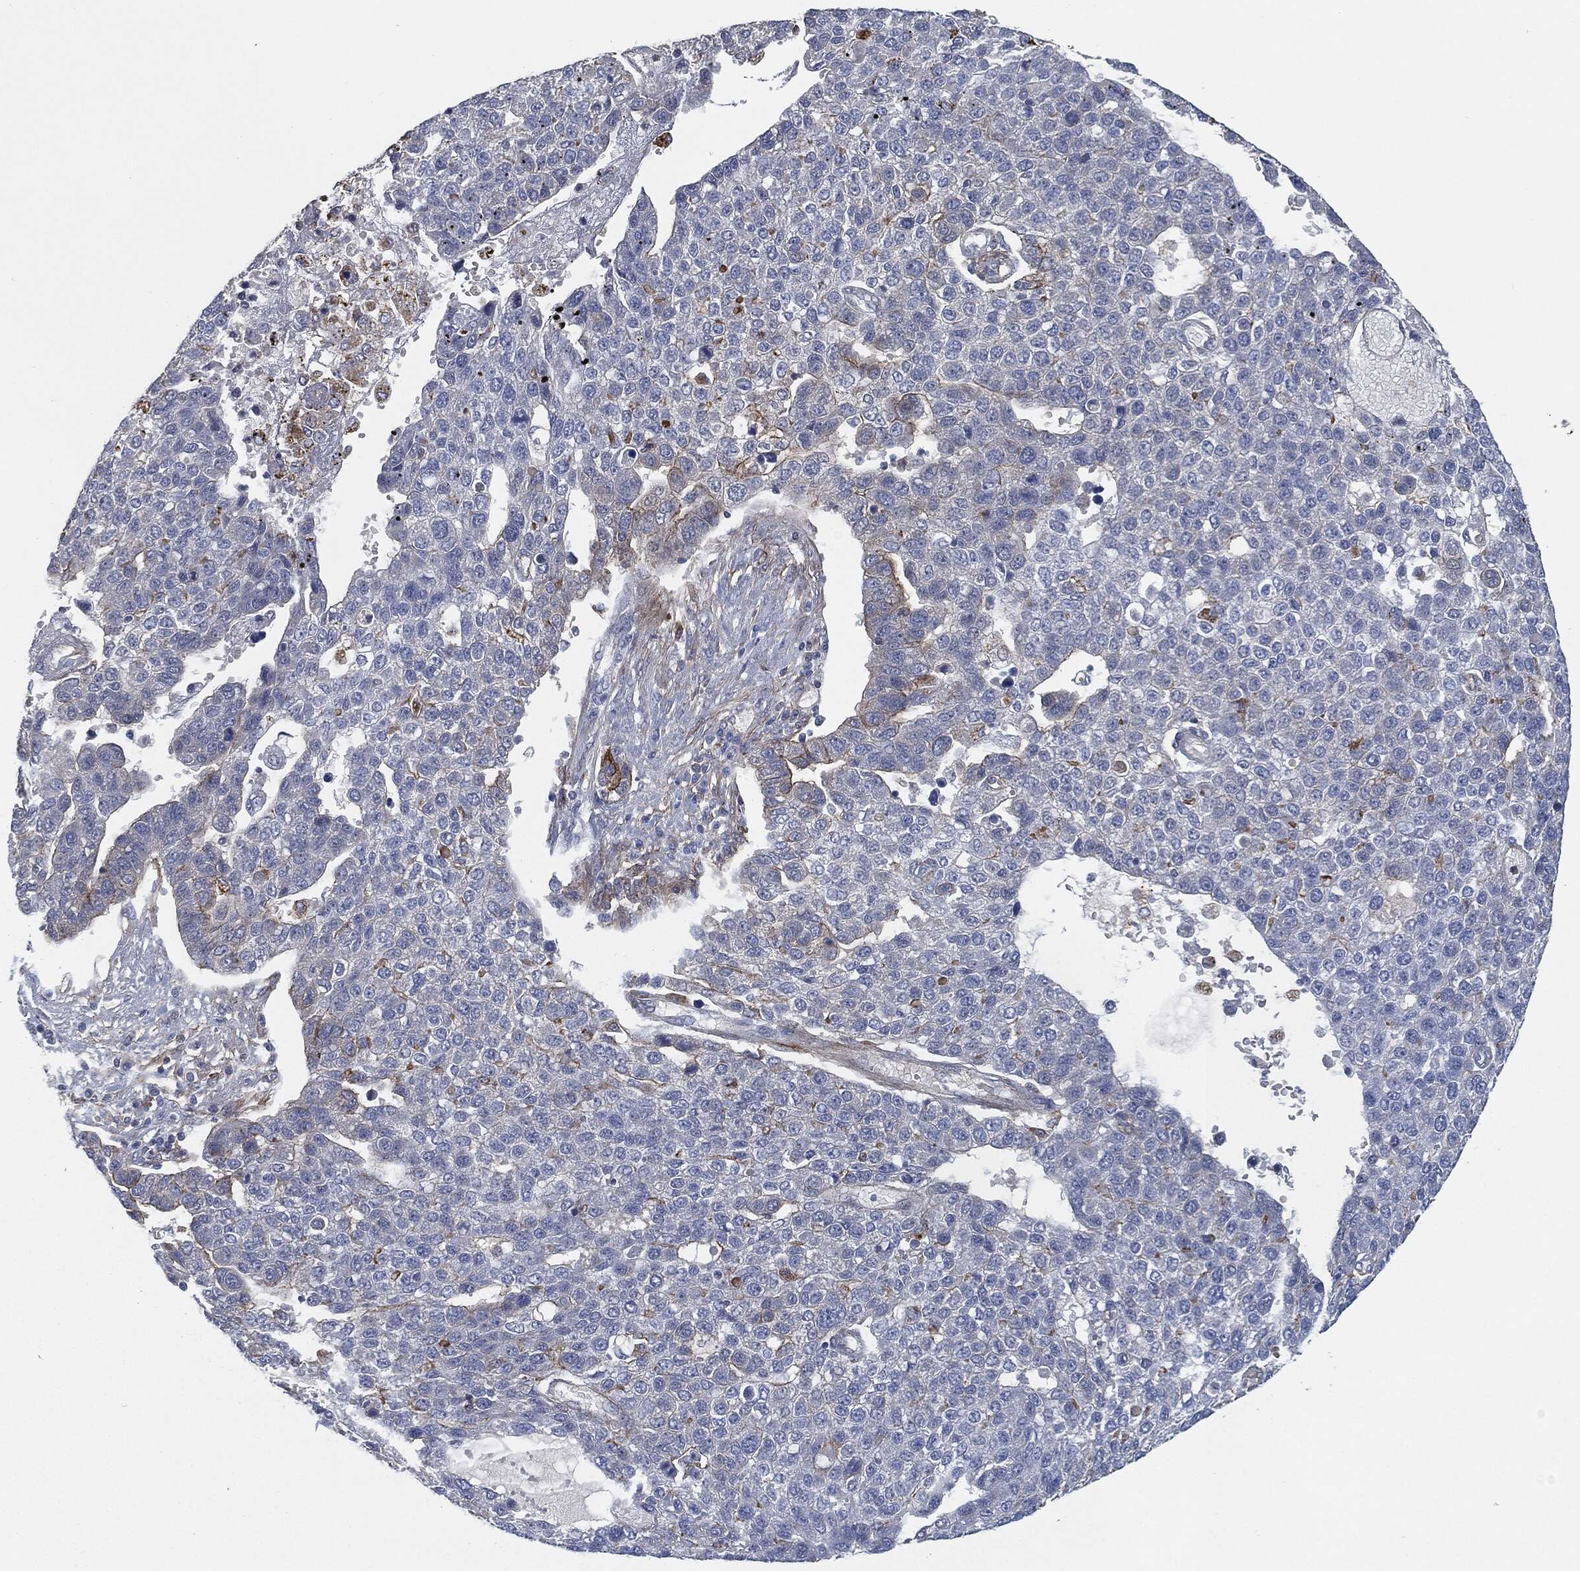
{"staining": {"intensity": "strong", "quantity": "<25%", "location": "cytoplasmic/membranous"}, "tissue": "pancreatic cancer", "cell_type": "Tumor cells", "image_type": "cancer", "snomed": [{"axis": "morphology", "description": "Adenocarcinoma, NOS"}, {"axis": "topography", "description": "Pancreas"}], "caption": "Adenocarcinoma (pancreatic) stained with a protein marker demonstrates strong staining in tumor cells.", "gene": "SVIL", "patient": {"sex": "female", "age": 61}}